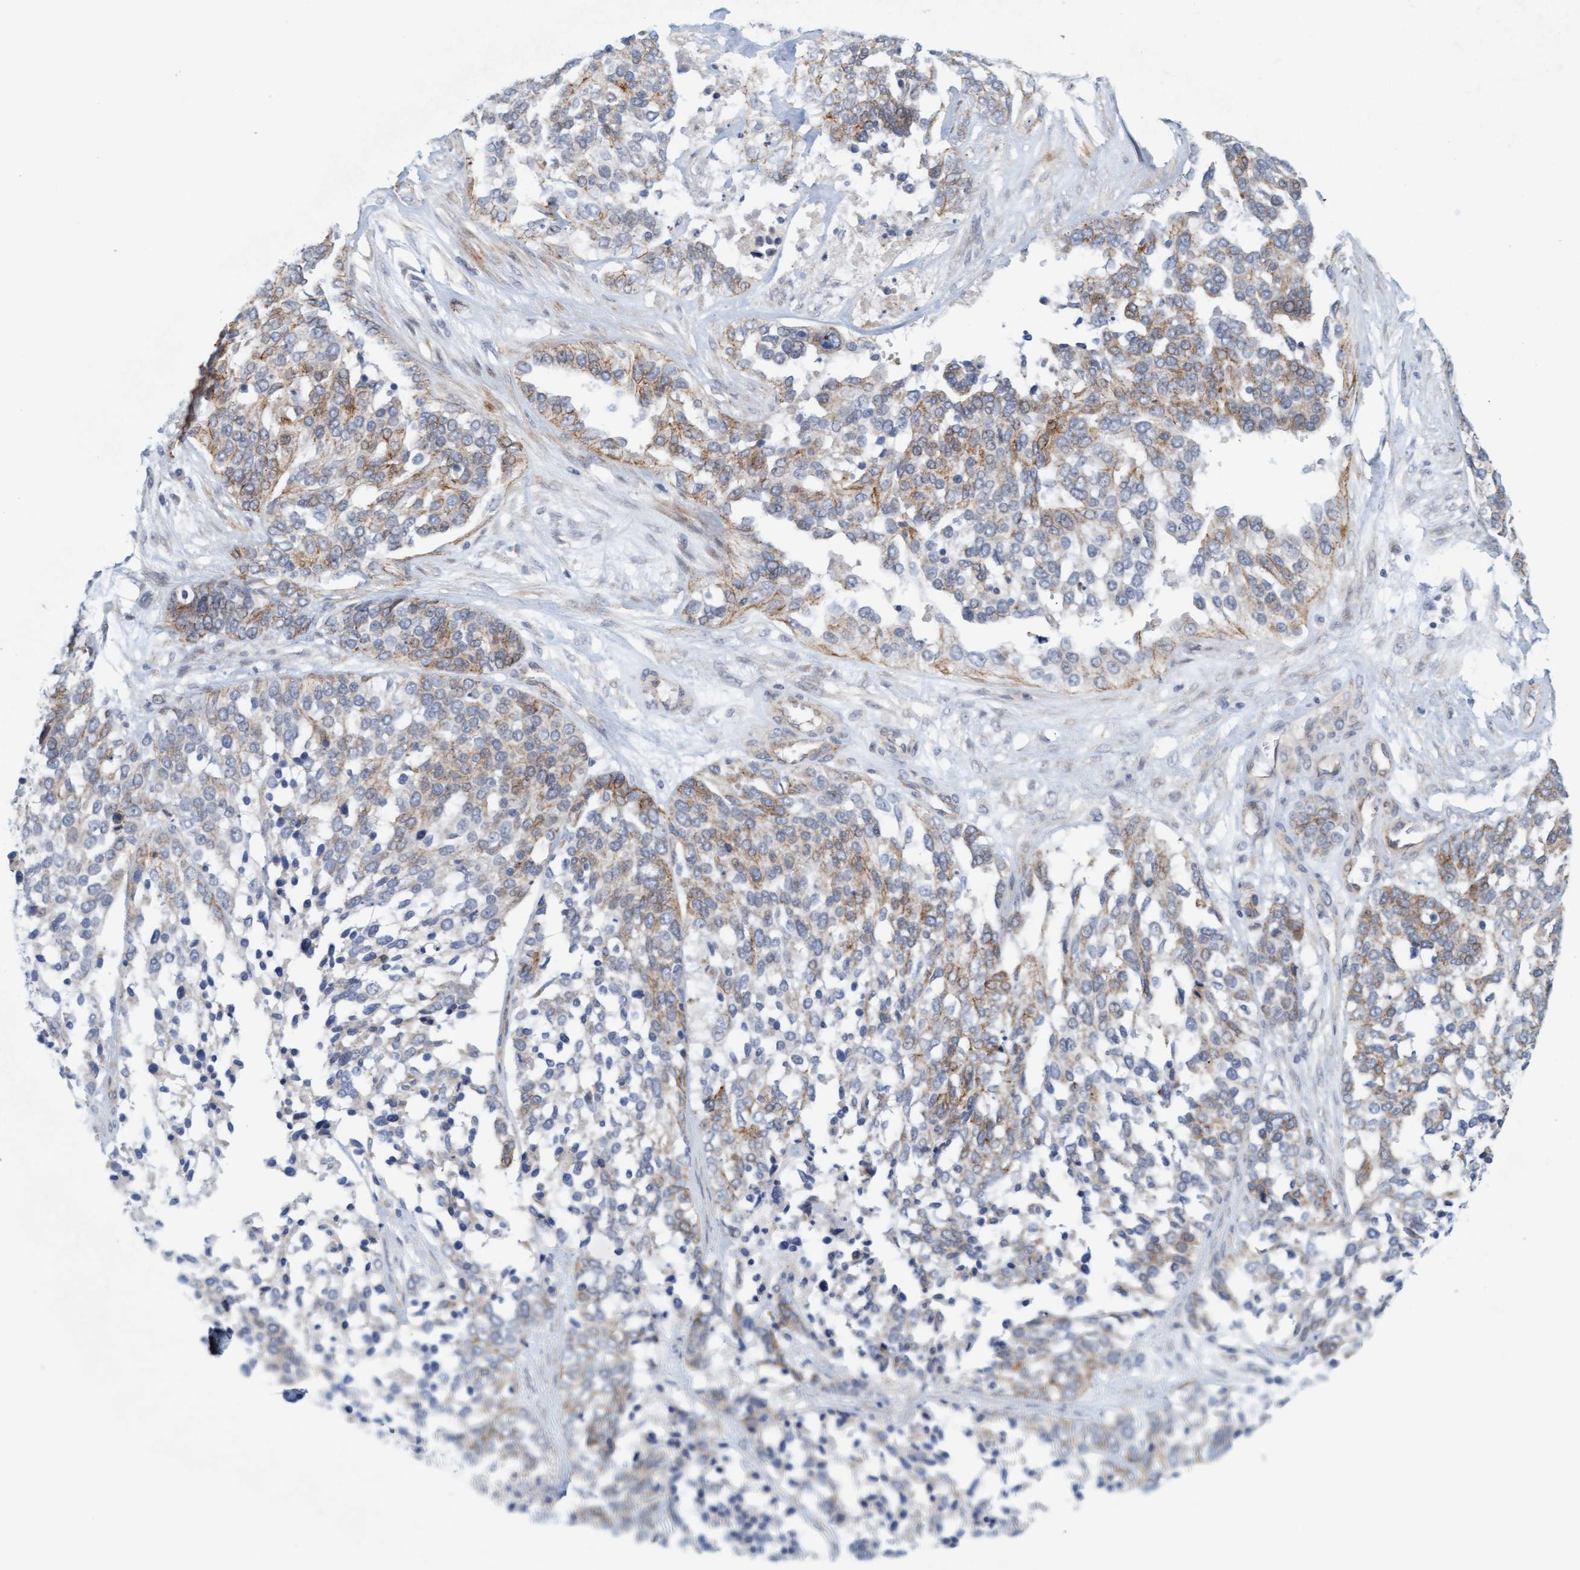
{"staining": {"intensity": "weak", "quantity": "<25%", "location": "cytoplasmic/membranous"}, "tissue": "ovarian cancer", "cell_type": "Tumor cells", "image_type": "cancer", "snomed": [{"axis": "morphology", "description": "Cystadenocarcinoma, serous, NOS"}, {"axis": "topography", "description": "Ovary"}], "caption": "A high-resolution micrograph shows IHC staining of ovarian cancer, which displays no significant expression in tumor cells. The staining is performed using DAB (3,3'-diaminobenzidine) brown chromogen with nuclei counter-stained in using hematoxylin.", "gene": "KRBA2", "patient": {"sex": "female", "age": 44}}